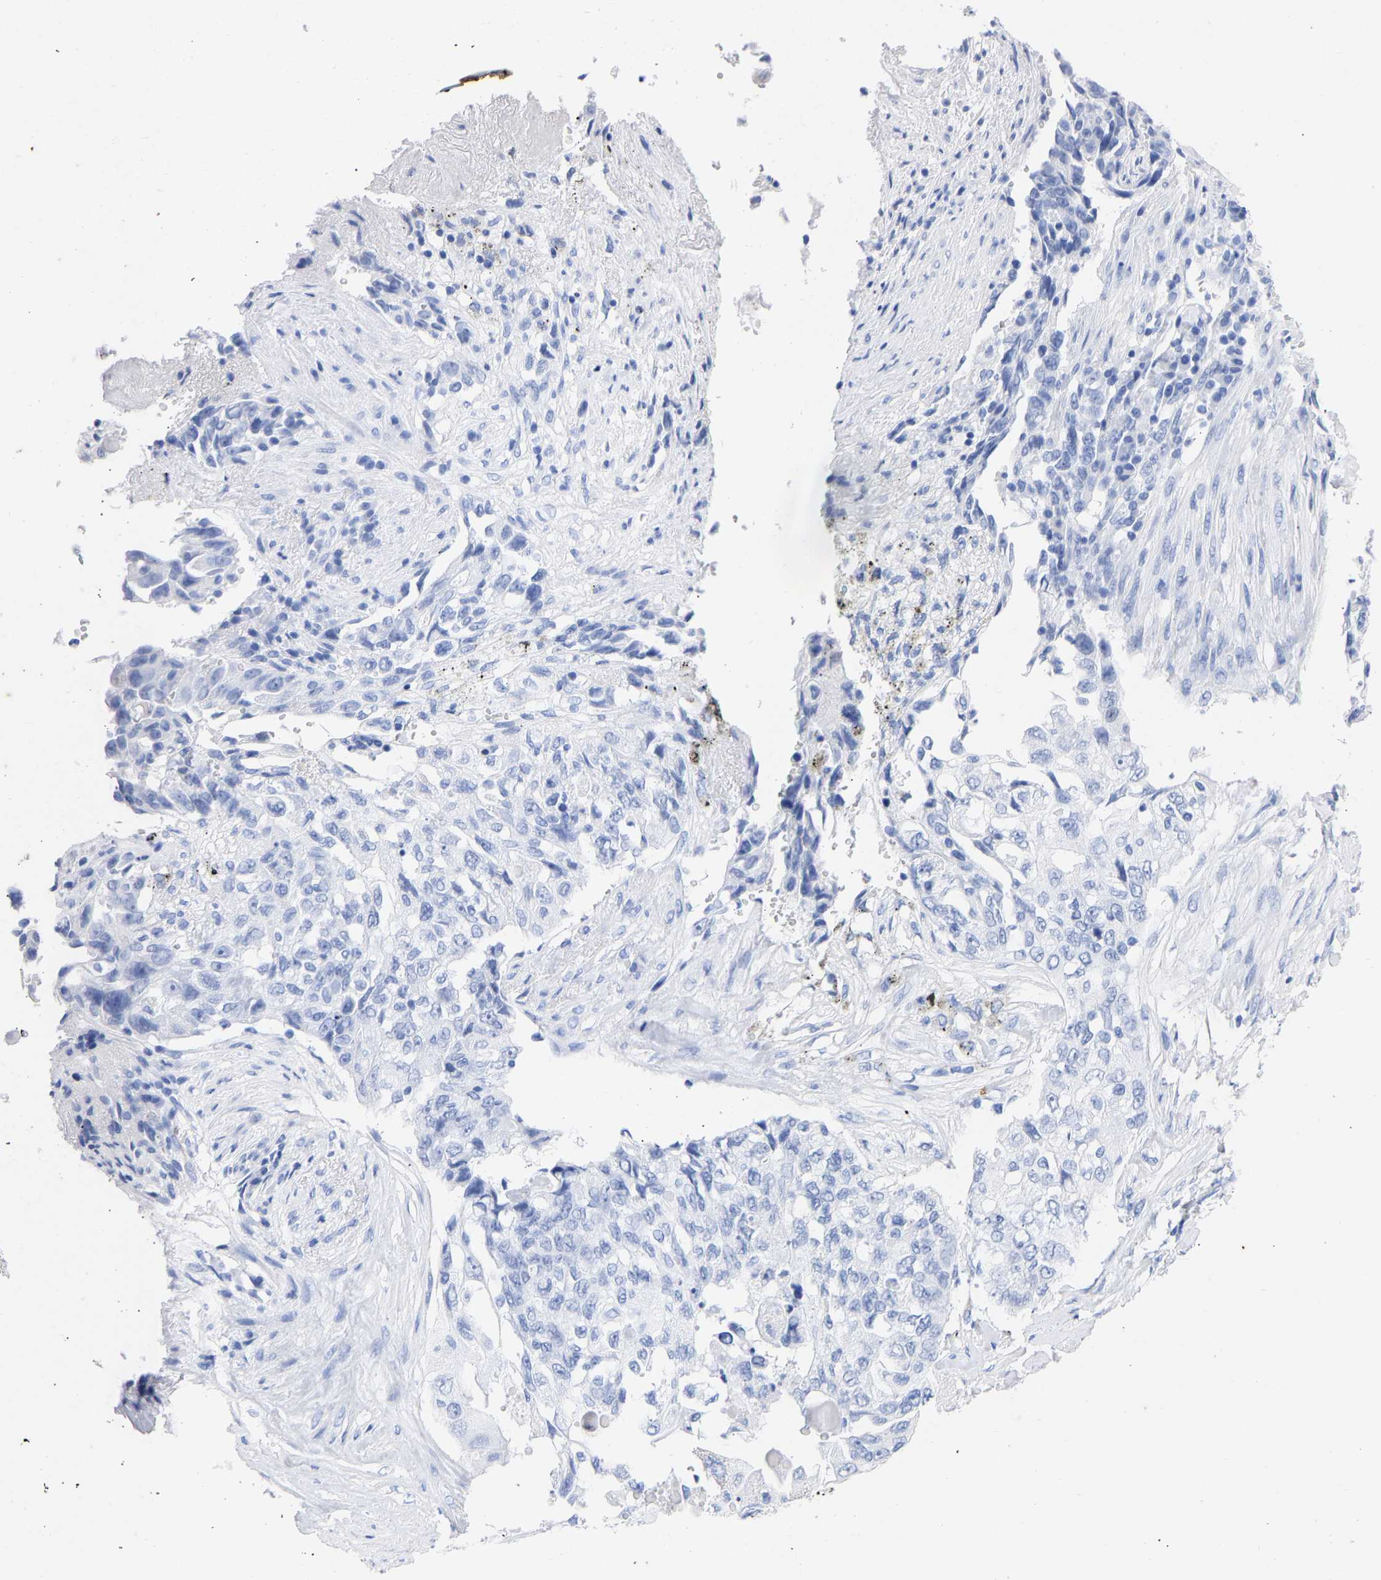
{"staining": {"intensity": "negative", "quantity": "none", "location": "none"}, "tissue": "lung cancer", "cell_type": "Tumor cells", "image_type": "cancer", "snomed": [{"axis": "morphology", "description": "Adenocarcinoma, NOS"}, {"axis": "topography", "description": "Lung"}], "caption": "Adenocarcinoma (lung) was stained to show a protein in brown. There is no significant positivity in tumor cells.", "gene": "KRT1", "patient": {"sex": "female", "age": 51}}